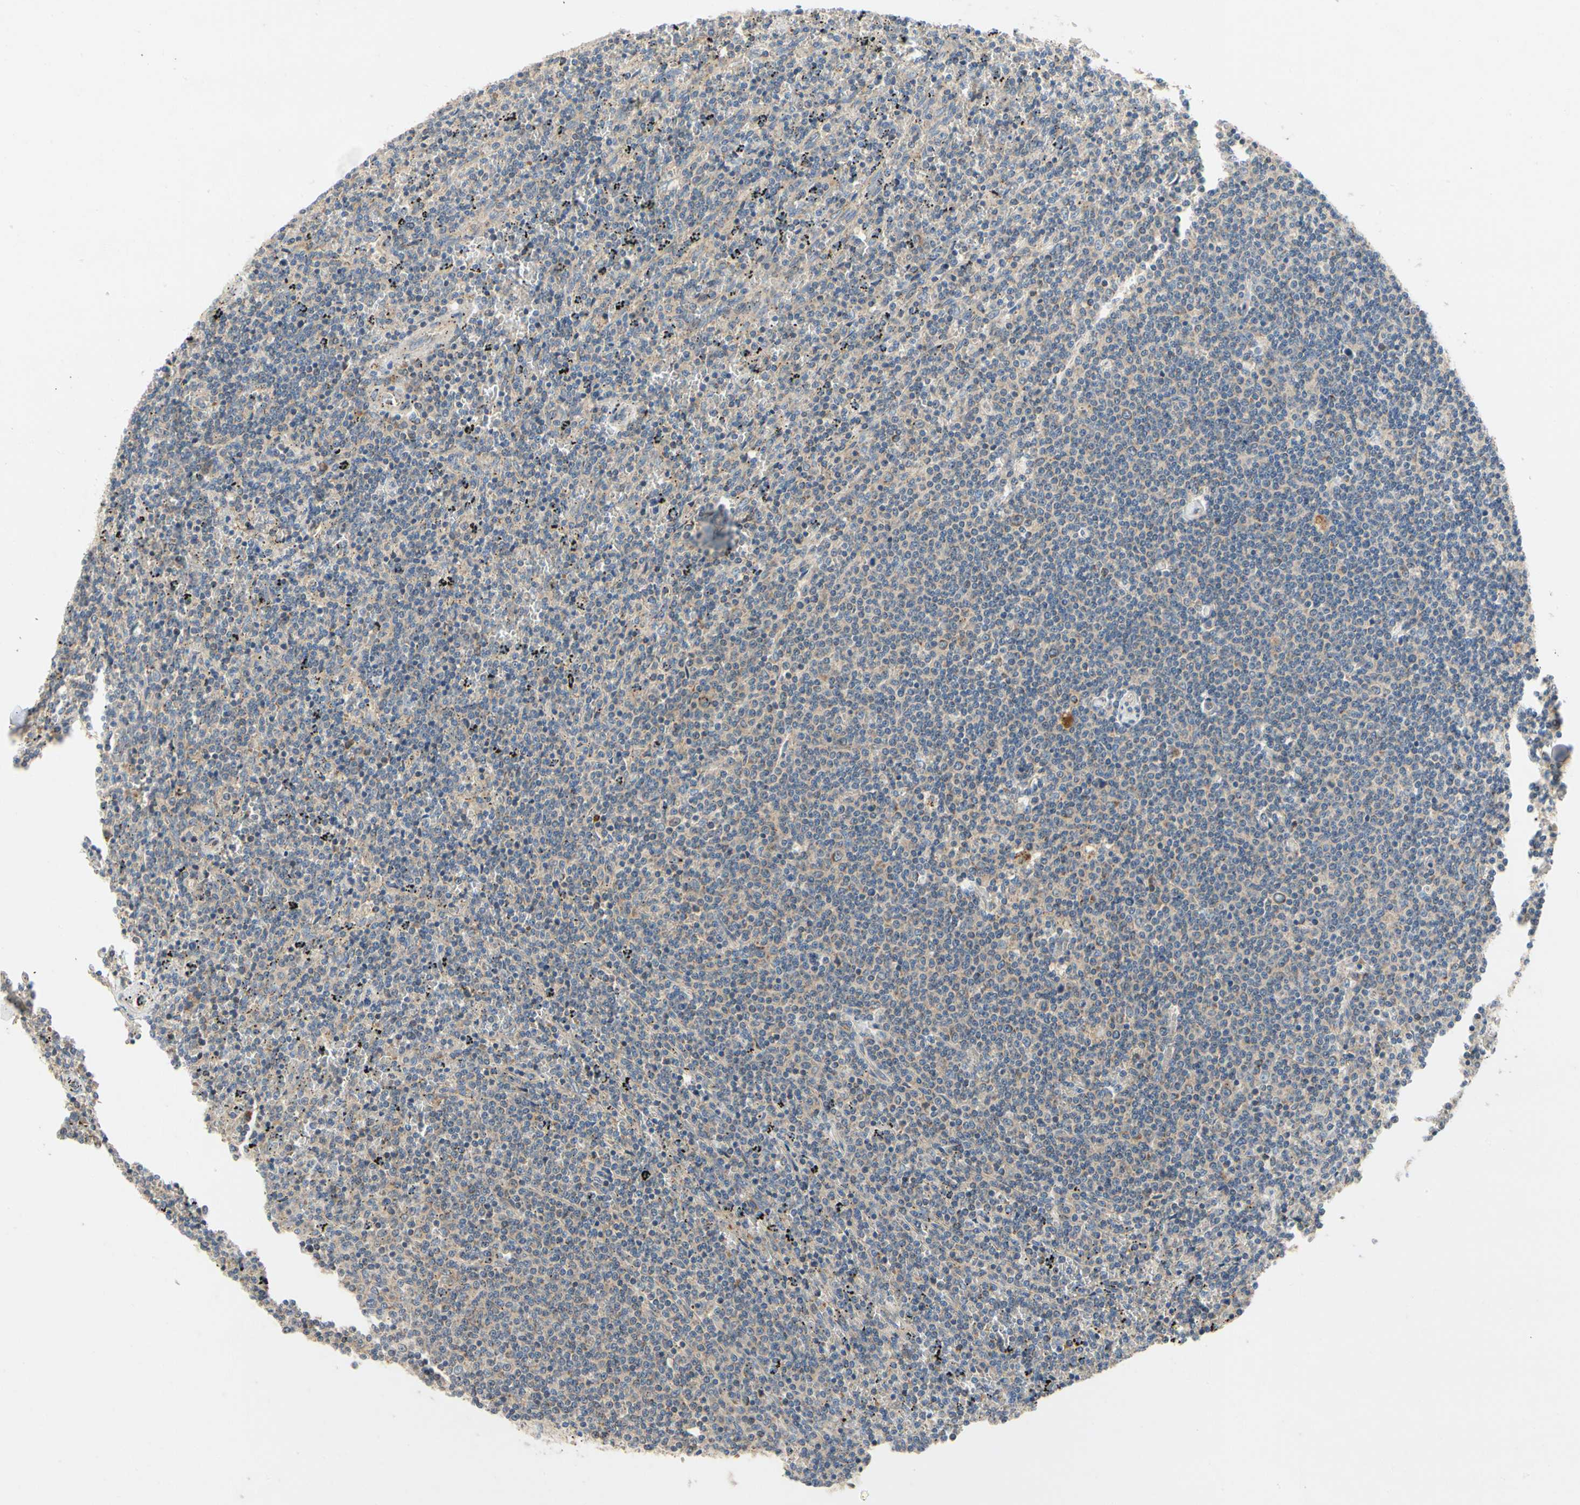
{"staining": {"intensity": "weak", "quantity": "25%-75%", "location": "cytoplasmic/membranous"}, "tissue": "lymphoma", "cell_type": "Tumor cells", "image_type": "cancer", "snomed": [{"axis": "morphology", "description": "Malignant lymphoma, non-Hodgkin's type, Low grade"}, {"axis": "topography", "description": "Spleen"}], "caption": "This is a micrograph of immunohistochemistry staining of malignant lymphoma, non-Hodgkin's type (low-grade), which shows weak staining in the cytoplasmic/membranous of tumor cells.", "gene": "KLHDC8B", "patient": {"sex": "female", "age": 50}}